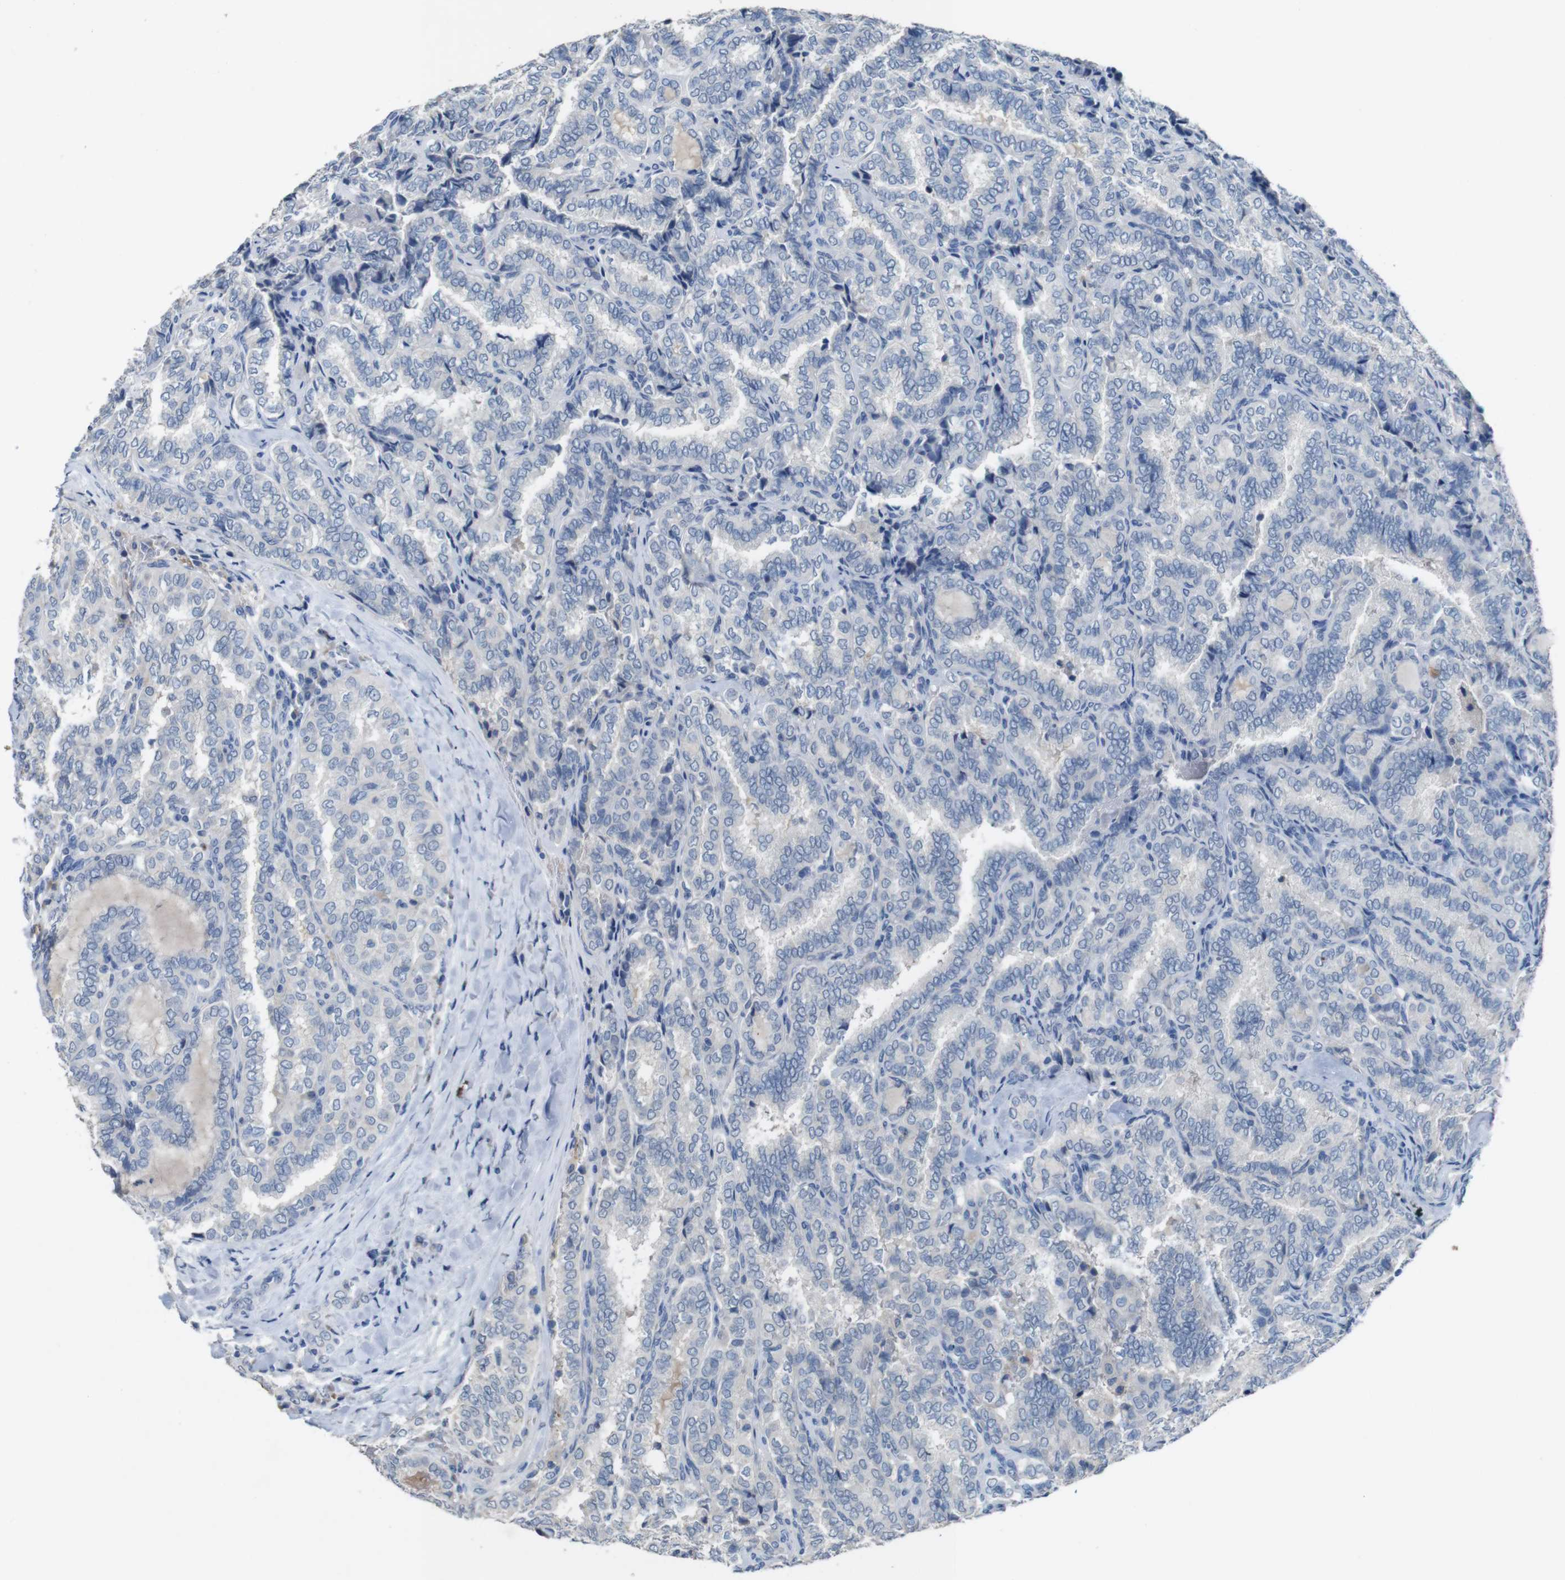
{"staining": {"intensity": "negative", "quantity": "none", "location": "none"}, "tissue": "thyroid cancer", "cell_type": "Tumor cells", "image_type": "cancer", "snomed": [{"axis": "morphology", "description": "Normal tissue, NOS"}, {"axis": "morphology", "description": "Papillary adenocarcinoma, NOS"}, {"axis": "topography", "description": "Thyroid gland"}], "caption": "The photomicrograph demonstrates no staining of tumor cells in thyroid papillary adenocarcinoma.", "gene": "SLC2A8", "patient": {"sex": "female", "age": 30}}